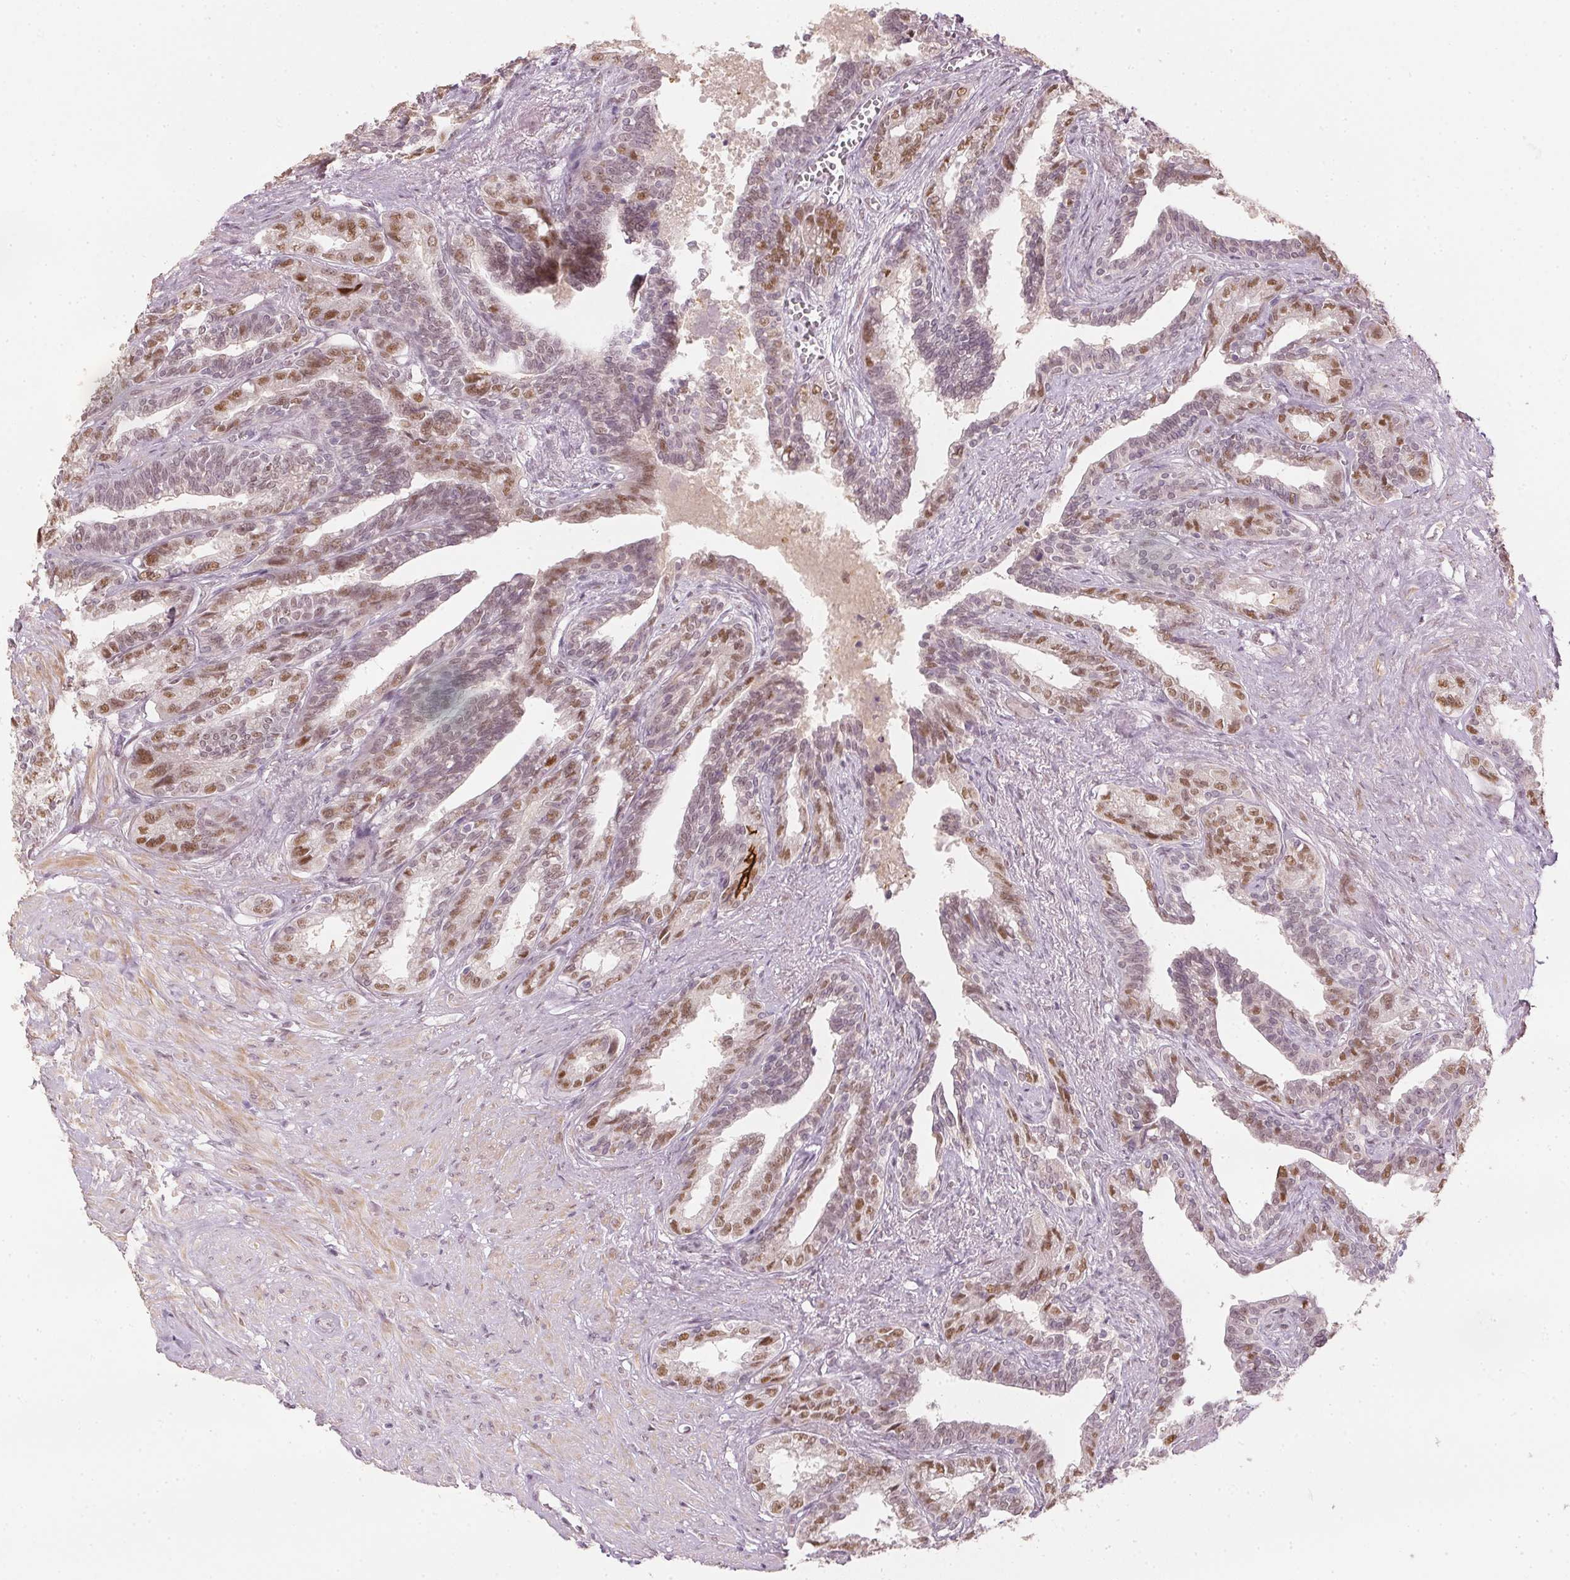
{"staining": {"intensity": "moderate", "quantity": "25%-75%", "location": "nuclear"}, "tissue": "seminal vesicle", "cell_type": "Glandular cells", "image_type": "normal", "snomed": [{"axis": "morphology", "description": "Normal tissue, NOS"}, {"axis": "morphology", "description": "Urothelial carcinoma, NOS"}, {"axis": "topography", "description": "Urinary bladder"}, {"axis": "topography", "description": "Seminal veicle"}], "caption": "Immunohistochemistry of normal human seminal vesicle displays medium levels of moderate nuclear expression in about 25%-75% of glandular cells. (DAB (3,3'-diaminobenzidine) = brown stain, brightfield microscopy at high magnification).", "gene": "ENSG00000267001", "patient": {"sex": "male", "age": 76}}